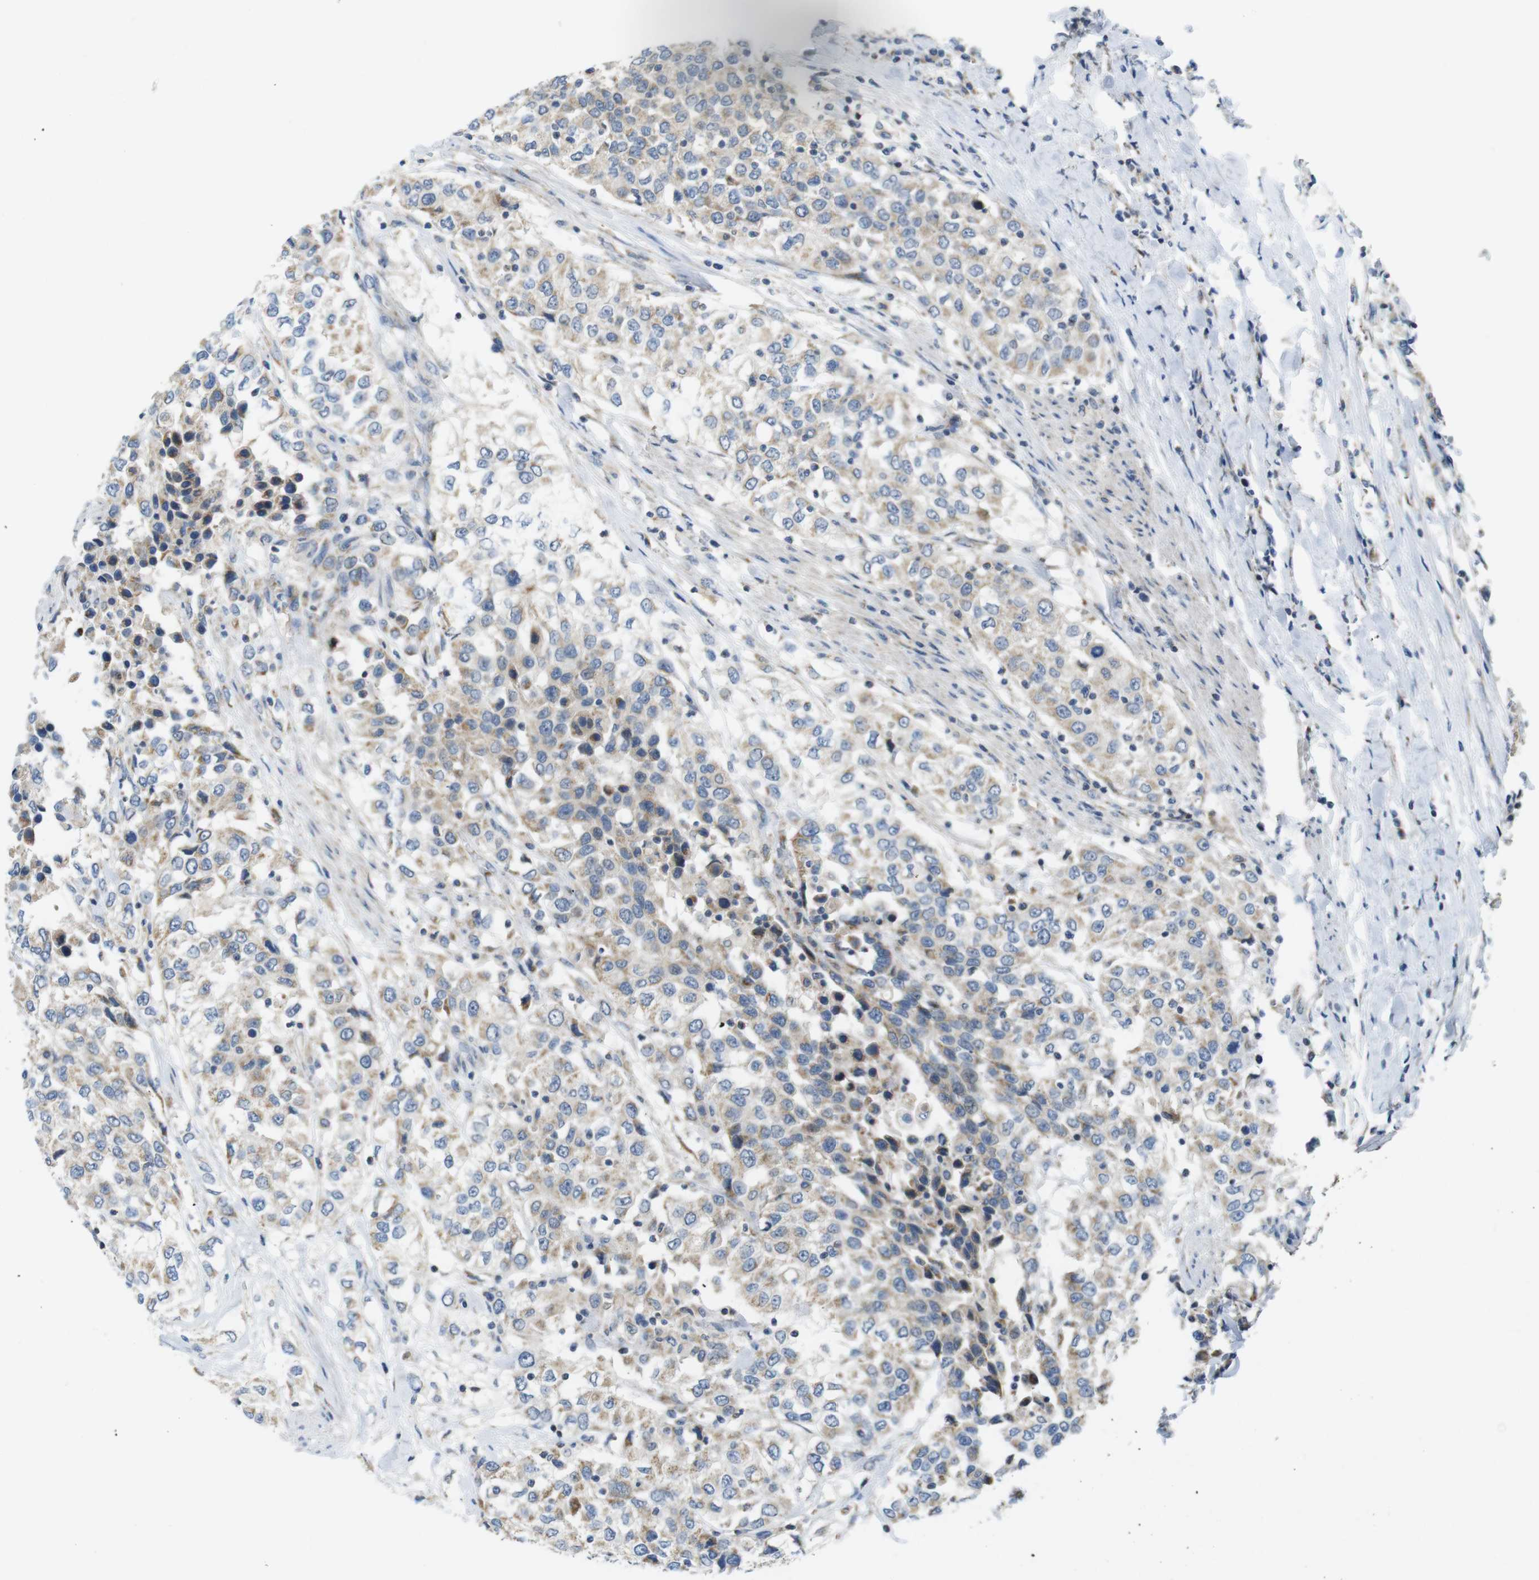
{"staining": {"intensity": "weak", "quantity": "25%-75%", "location": "cytoplasmic/membranous"}, "tissue": "urothelial cancer", "cell_type": "Tumor cells", "image_type": "cancer", "snomed": [{"axis": "morphology", "description": "Urothelial carcinoma, High grade"}, {"axis": "topography", "description": "Urinary bladder"}], "caption": "High-magnification brightfield microscopy of high-grade urothelial carcinoma stained with DAB (3,3'-diaminobenzidine) (brown) and counterstained with hematoxylin (blue). tumor cells exhibit weak cytoplasmic/membranous positivity is present in approximately25%-75% of cells. (IHC, brightfield microscopy, high magnification).", "gene": "MARCHF1", "patient": {"sex": "female", "age": 56}}